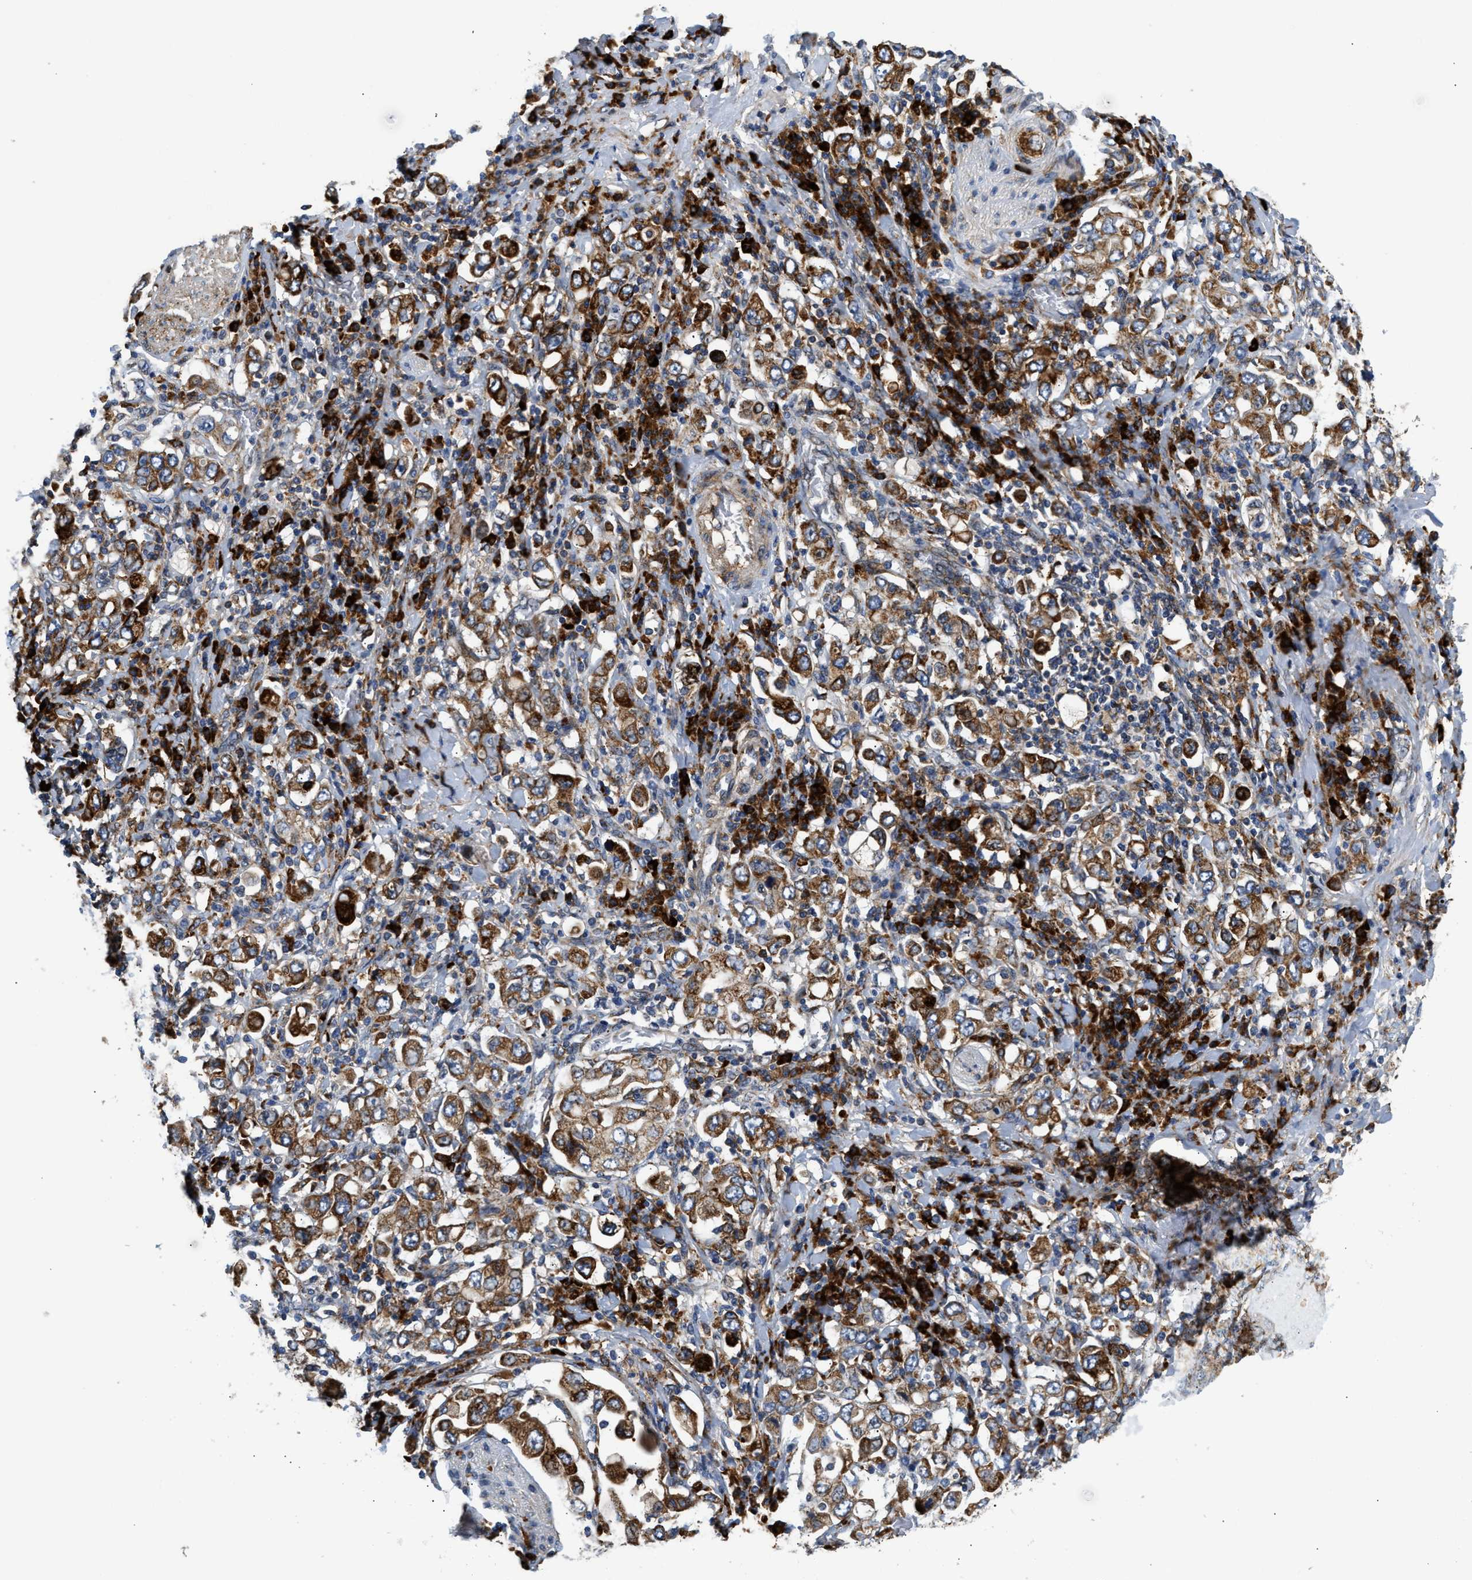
{"staining": {"intensity": "strong", "quantity": ">75%", "location": "cytoplasmic/membranous"}, "tissue": "stomach cancer", "cell_type": "Tumor cells", "image_type": "cancer", "snomed": [{"axis": "morphology", "description": "Adenocarcinoma, NOS"}, {"axis": "topography", "description": "Stomach, upper"}], "caption": "A photomicrograph of human adenocarcinoma (stomach) stained for a protein reveals strong cytoplasmic/membranous brown staining in tumor cells. (brown staining indicates protein expression, while blue staining denotes nuclei).", "gene": "AMZ1", "patient": {"sex": "male", "age": 62}}